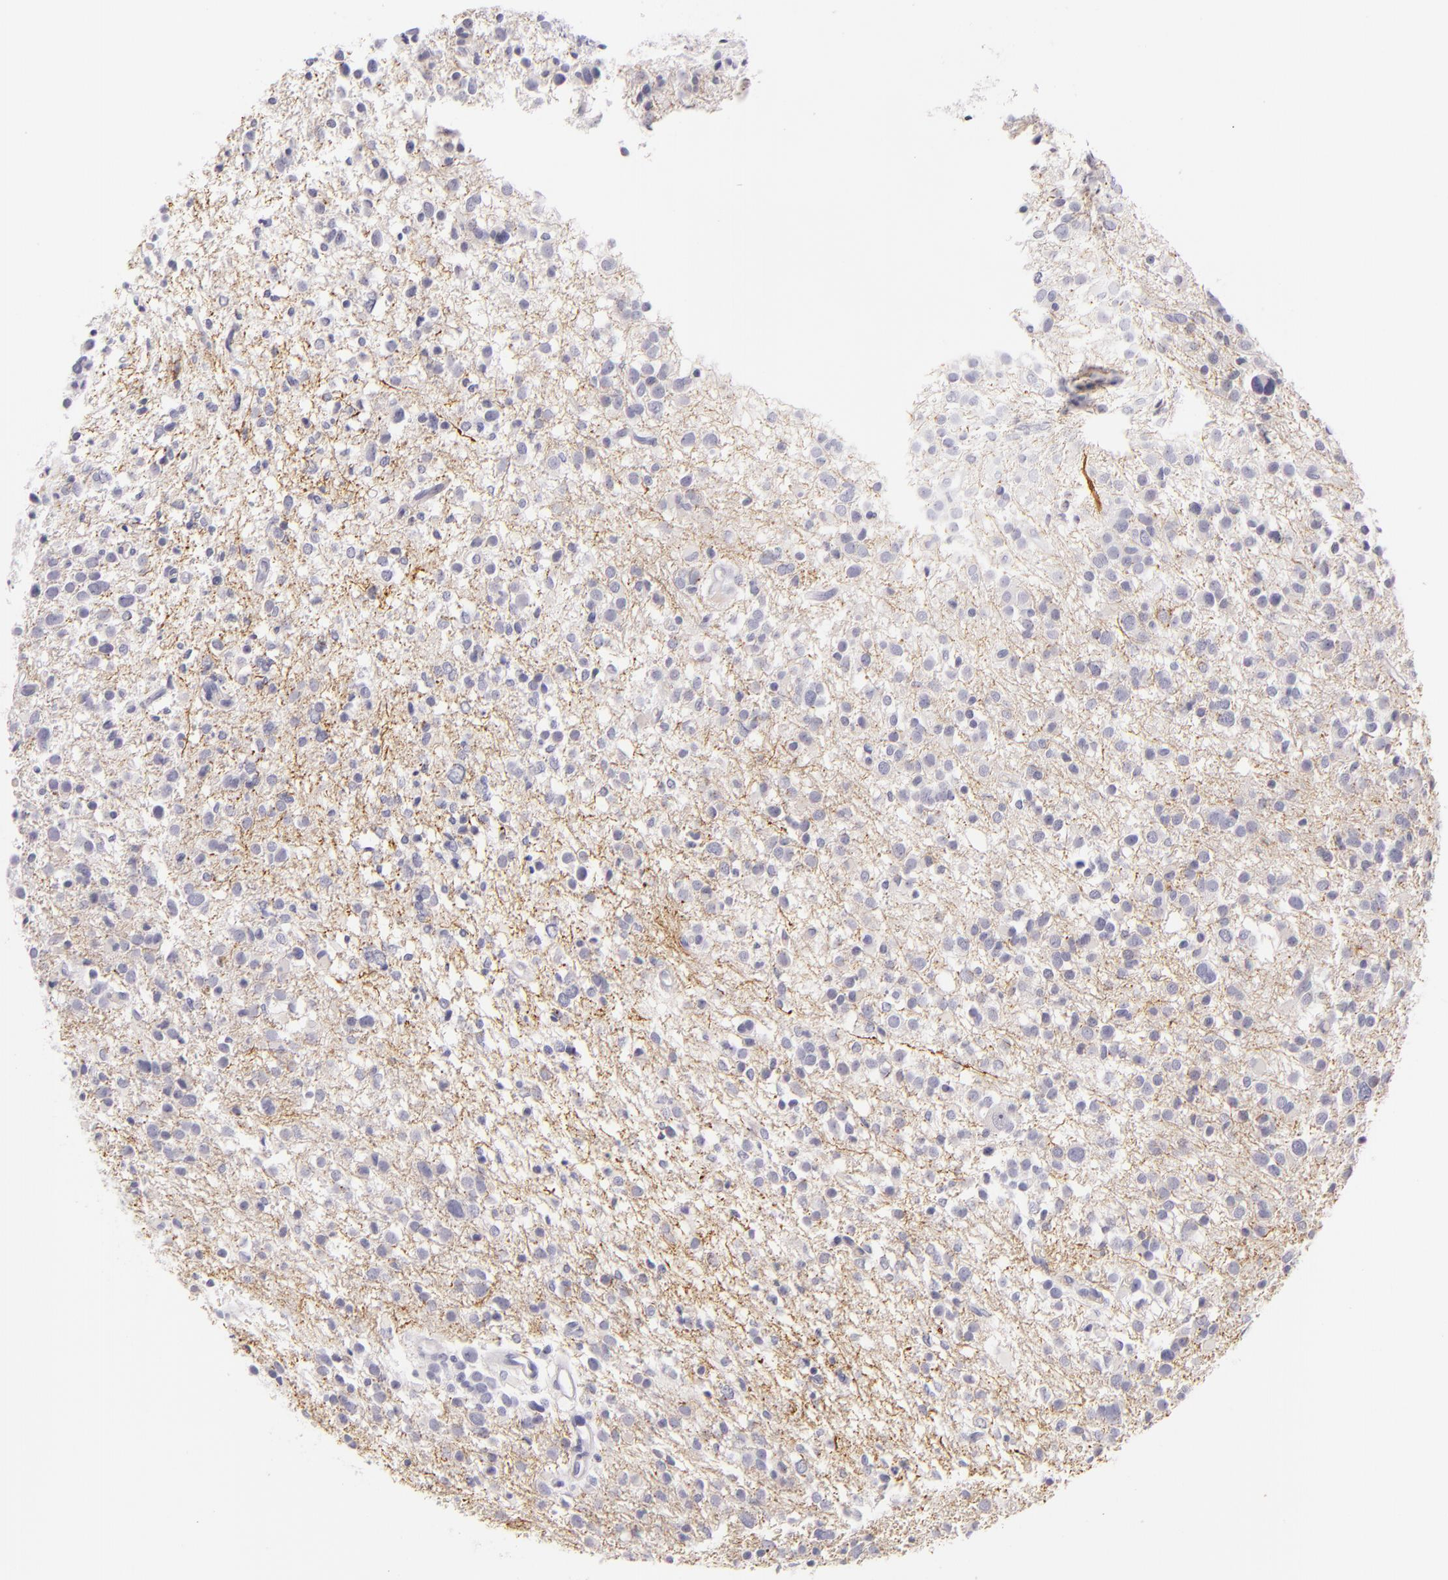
{"staining": {"intensity": "weak", "quantity": "25%-75%", "location": "cytoplasmic/membranous"}, "tissue": "glioma", "cell_type": "Tumor cells", "image_type": "cancer", "snomed": [{"axis": "morphology", "description": "Glioma, malignant, Low grade"}, {"axis": "topography", "description": "Brain"}], "caption": "A brown stain labels weak cytoplasmic/membranous staining of a protein in malignant glioma (low-grade) tumor cells.", "gene": "INA", "patient": {"sex": "female", "age": 36}}